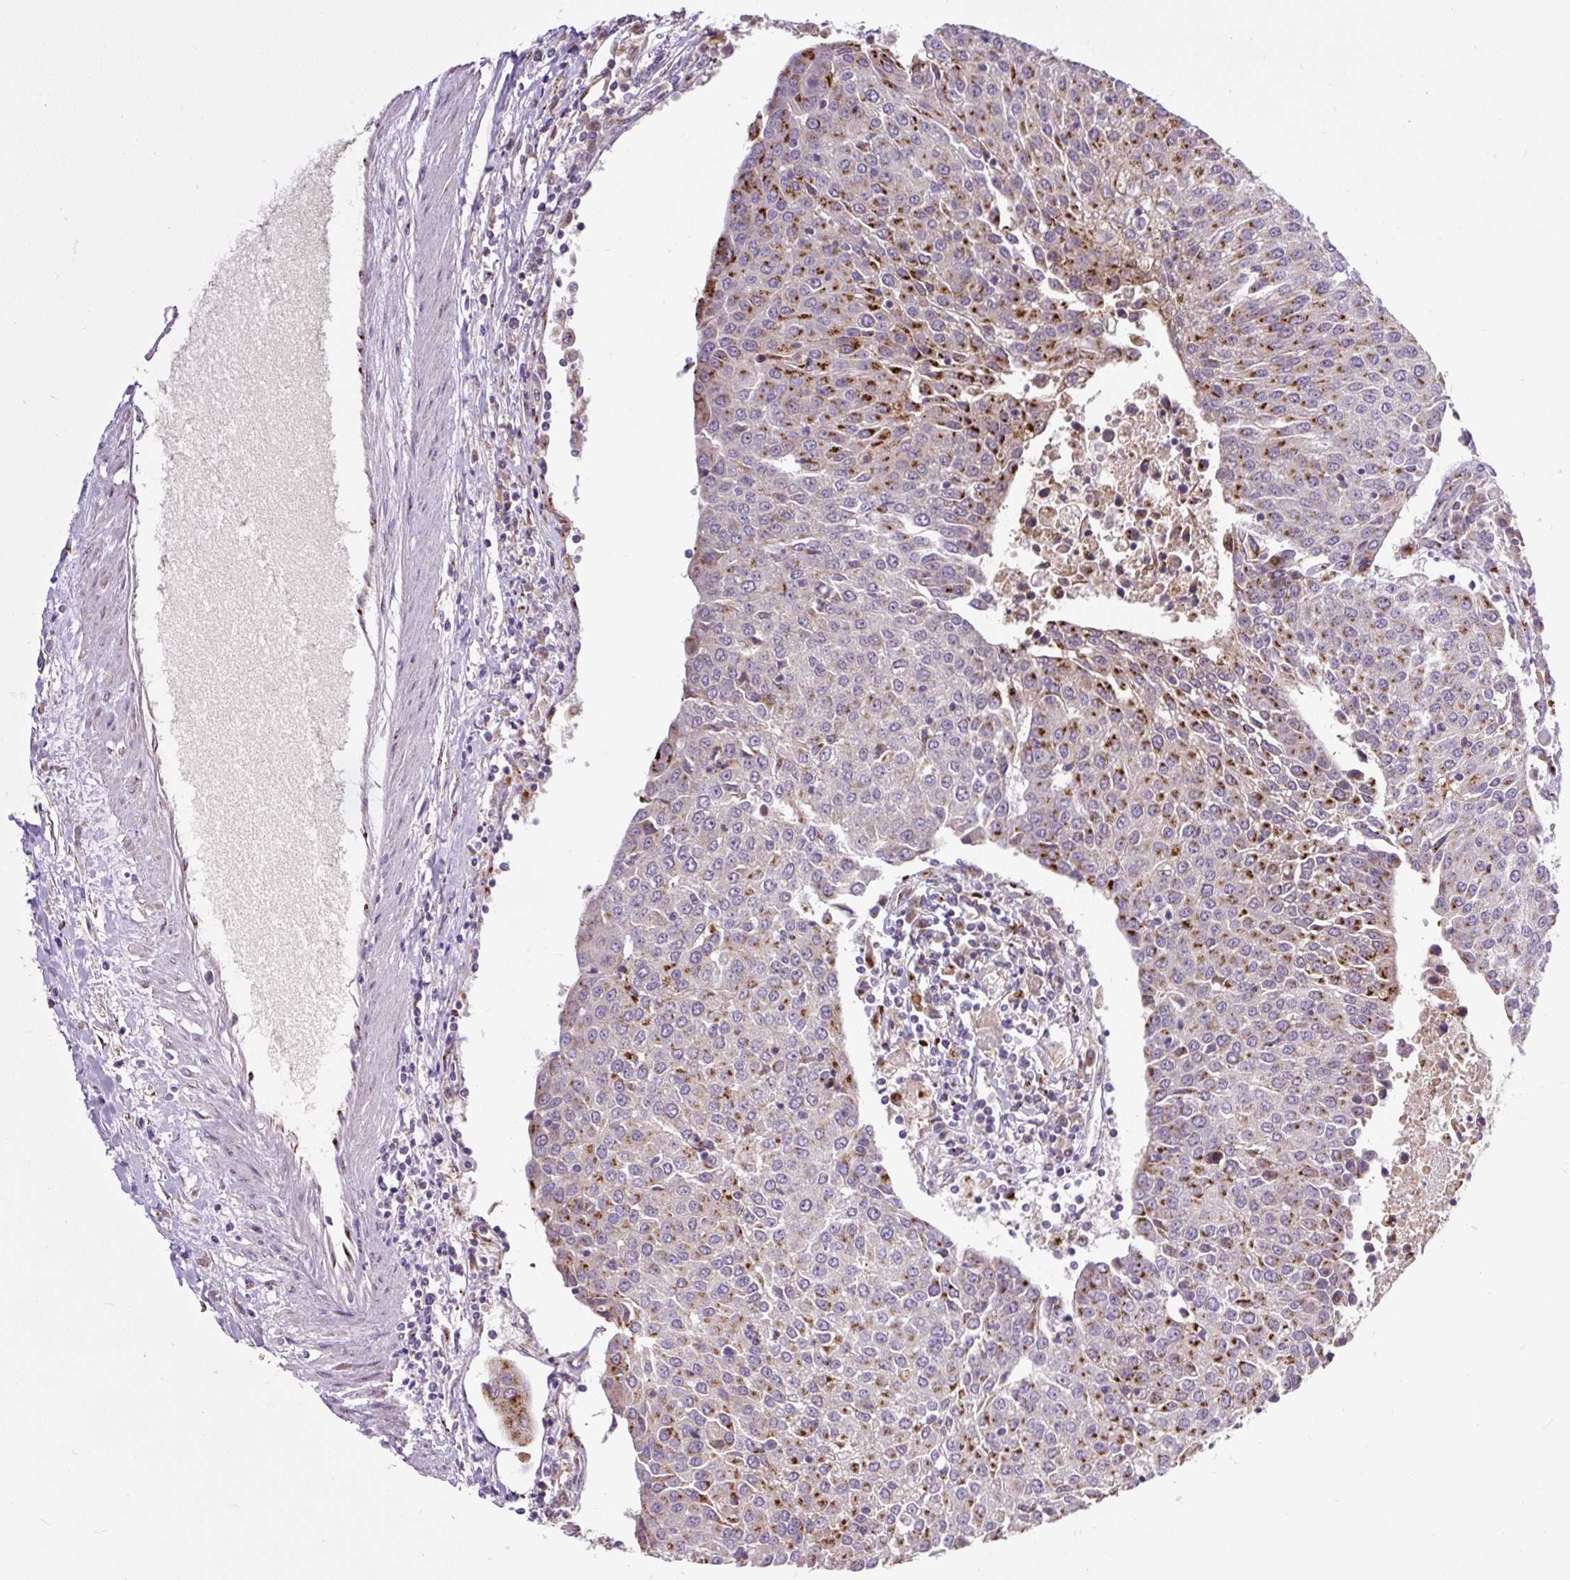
{"staining": {"intensity": "strong", "quantity": "25%-75%", "location": "cytoplasmic/membranous"}, "tissue": "urothelial cancer", "cell_type": "Tumor cells", "image_type": "cancer", "snomed": [{"axis": "morphology", "description": "Urothelial carcinoma, High grade"}, {"axis": "topography", "description": "Urinary bladder"}], "caption": "Approximately 25%-75% of tumor cells in human urothelial cancer demonstrate strong cytoplasmic/membranous protein positivity as visualized by brown immunohistochemical staining.", "gene": "MSMP", "patient": {"sex": "female", "age": 85}}